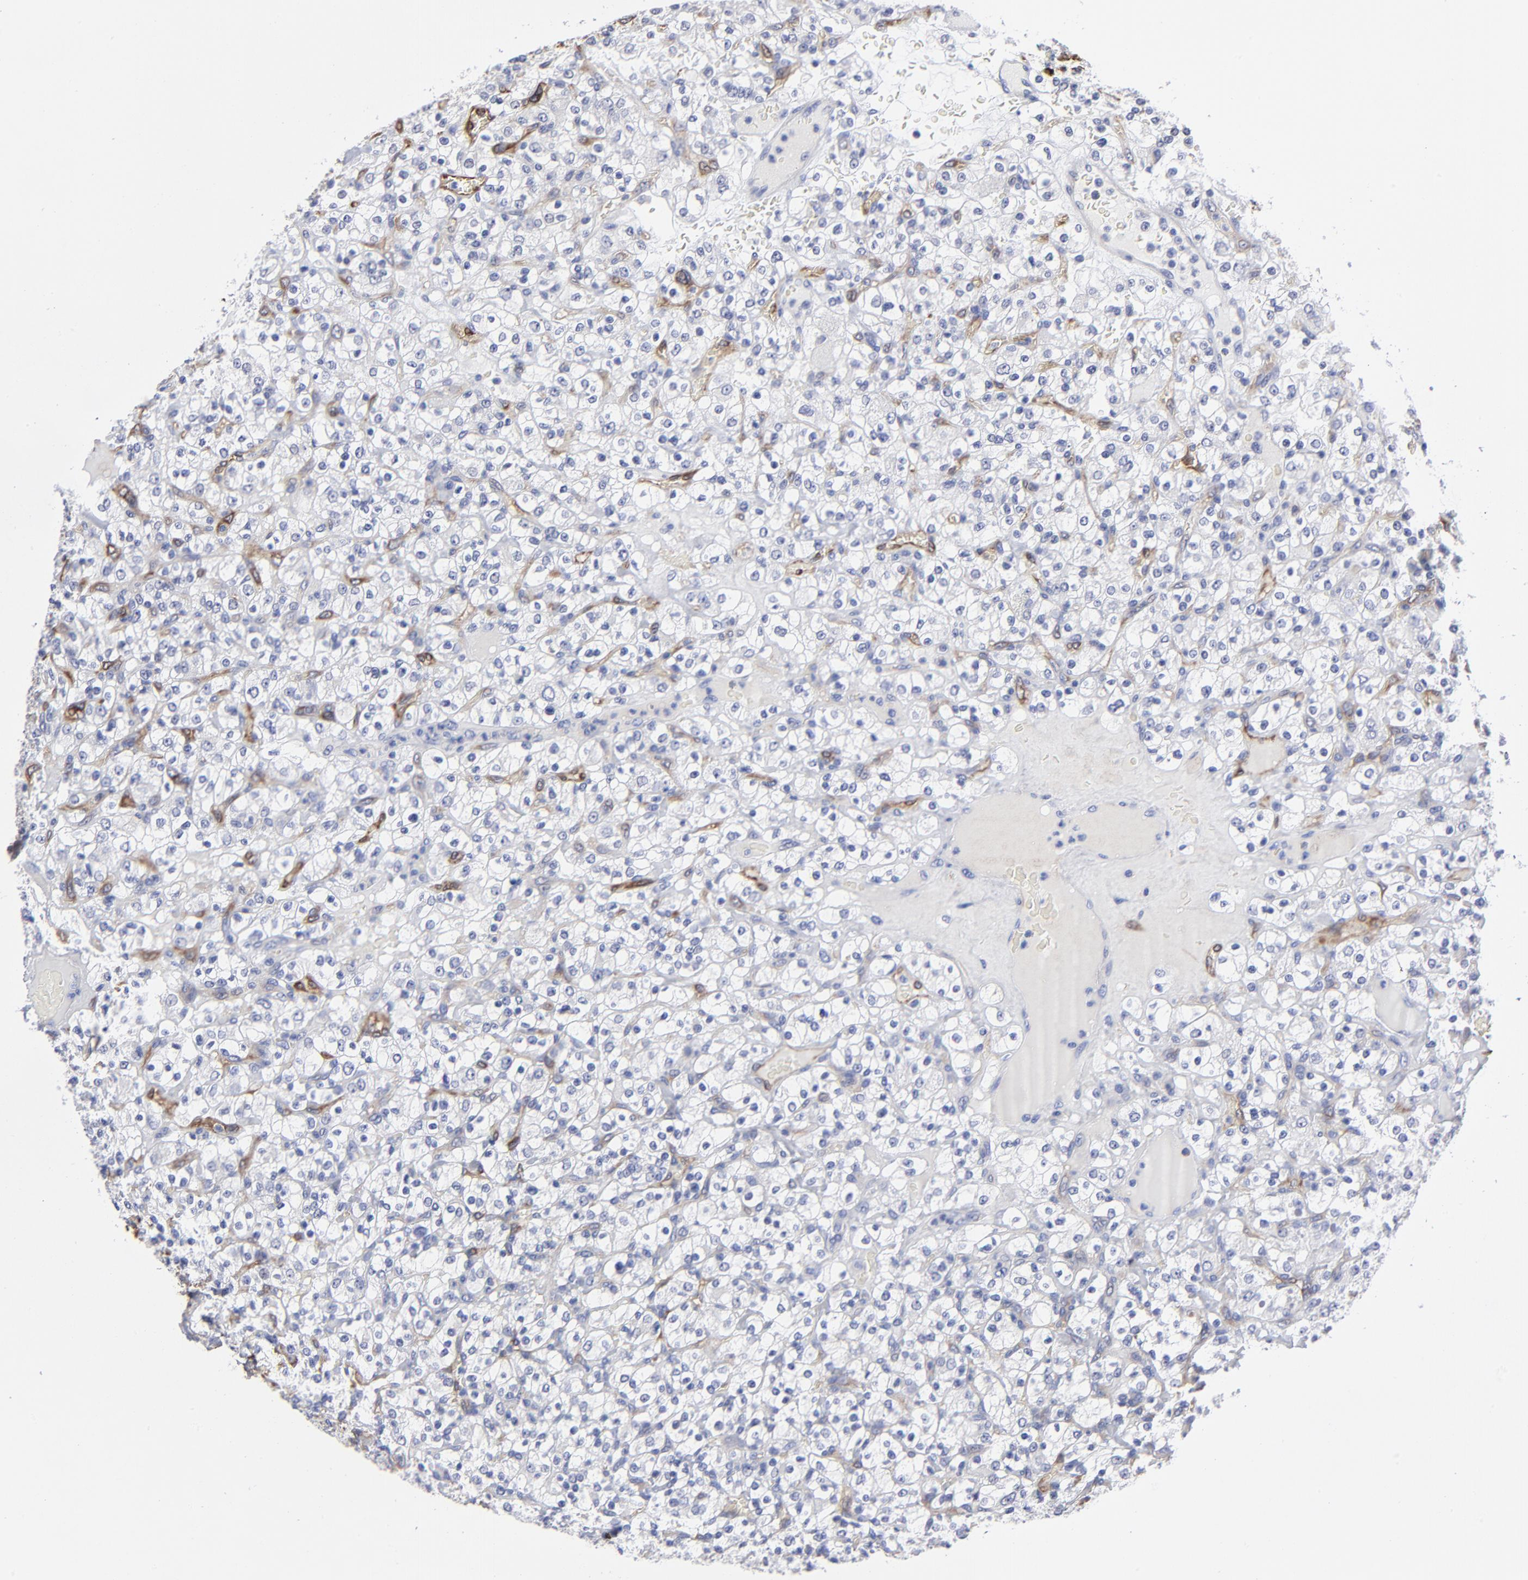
{"staining": {"intensity": "negative", "quantity": "none", "location": "none"}, "tissue": "renal cancer", "cell_type": "Tumor cells", "image_type": "cancer", "snomed": [{"axis": "morphology", "description": "Normal tissue, NOS"}, {"axis": "morphology", "description": "Adenocarcinoma, NOS"}, {"axis": "topography", "description": "Kidney"}], "caption": "The histopathology image shows no significant staining in tumor cells of renal cancer.", "gene": "CILP", "patient": {"sex": "female", "age": 72}}